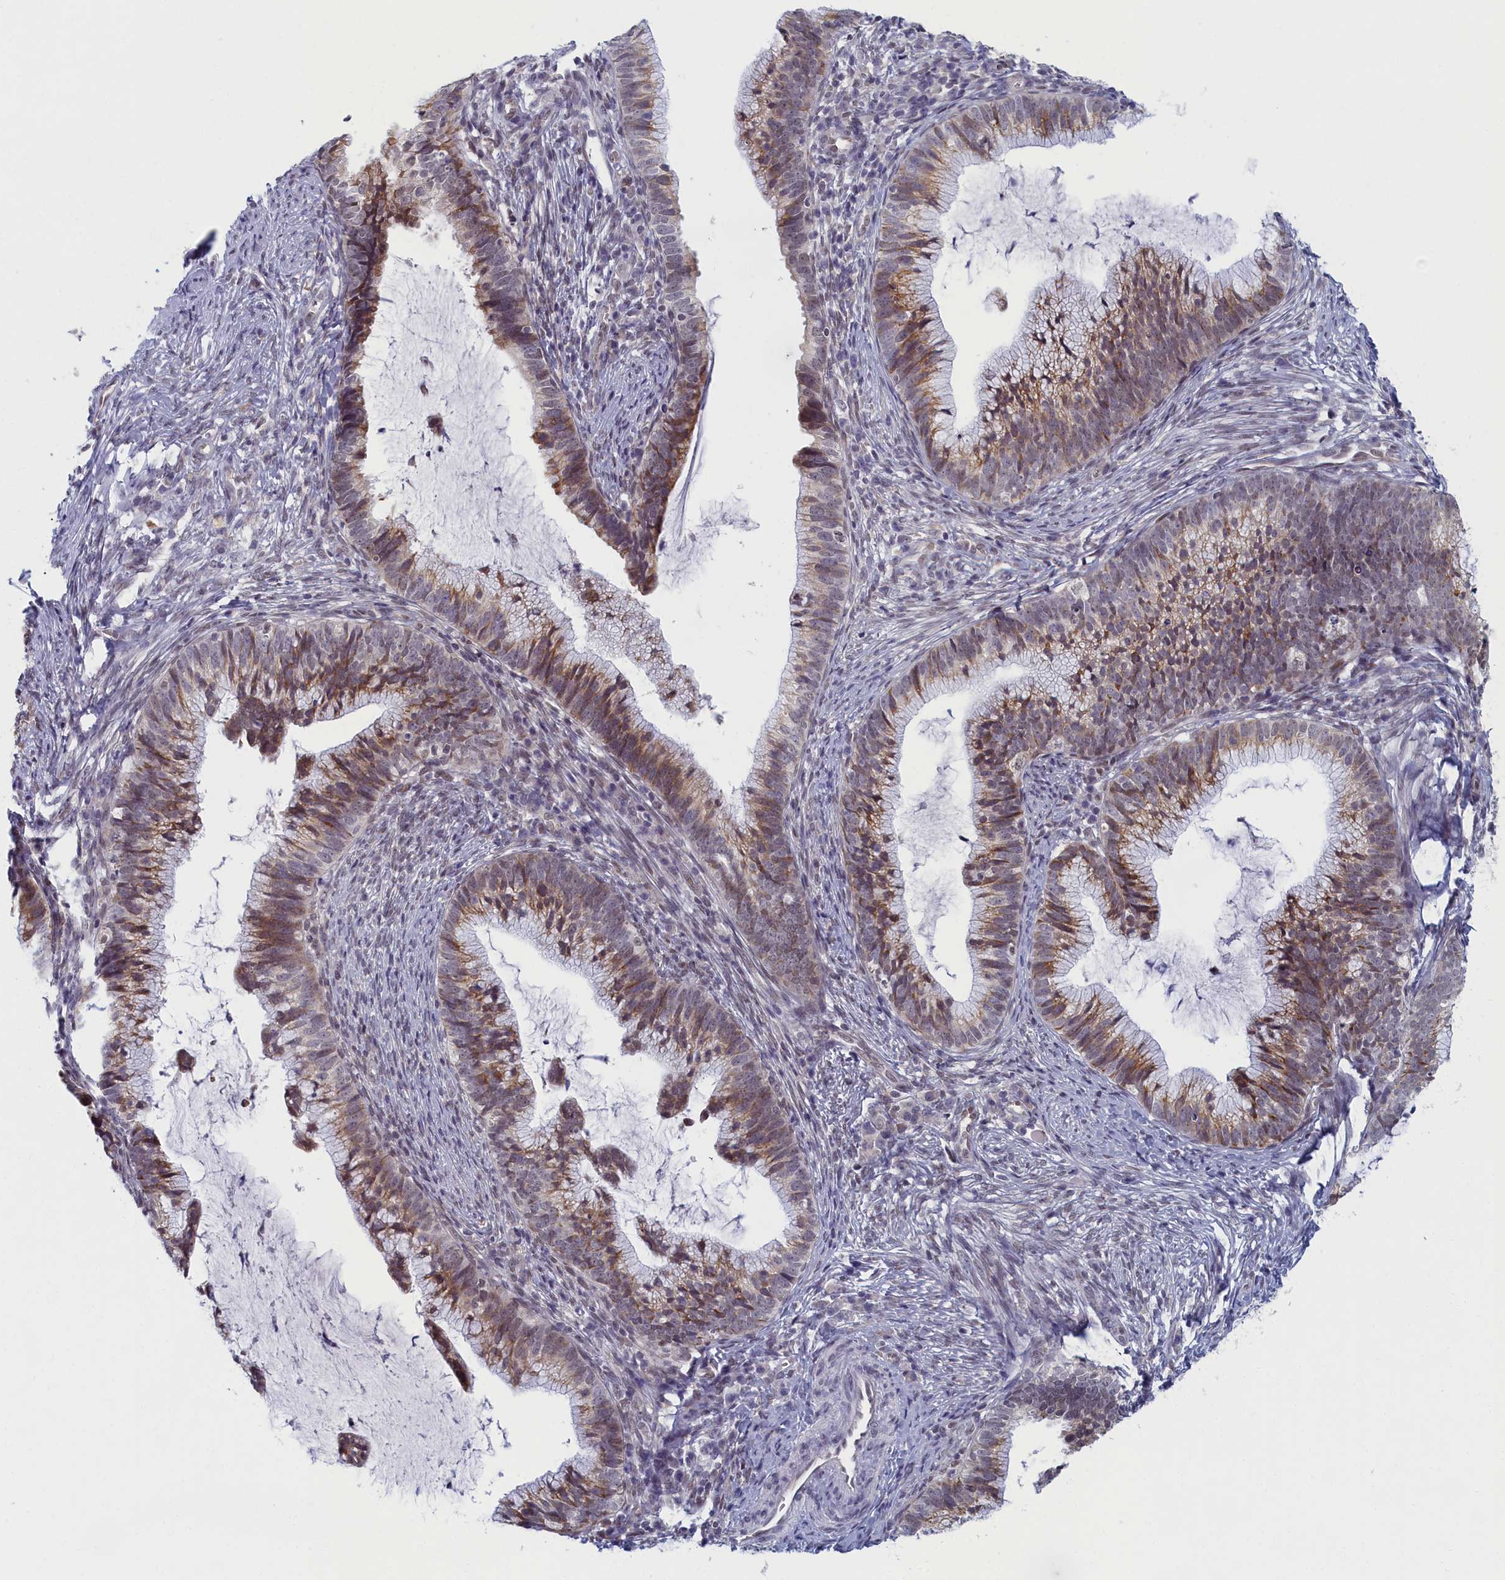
{"staining": {"intensity": "moderate", "quantity": "25%-75%", "location": "cytoplasmic/membranous"}, "tissue": "cervical cancer", "cell_type": "Tumor cells", "image_type": "cancer", "snomed": [{"axis": "morphology", "description": "Adenocarcinoma, NOS"}, {"axis": "topography", "description": "Cervix"}], "caption": "This is a photomicrograph of IHC staining of adenocarcinoma (cervical), which shows moderate expression in the cytoplasmic/membranous of tumor cells.", "gene": "DNAJC17", "patient": {"sex": "female", "age": 36}}